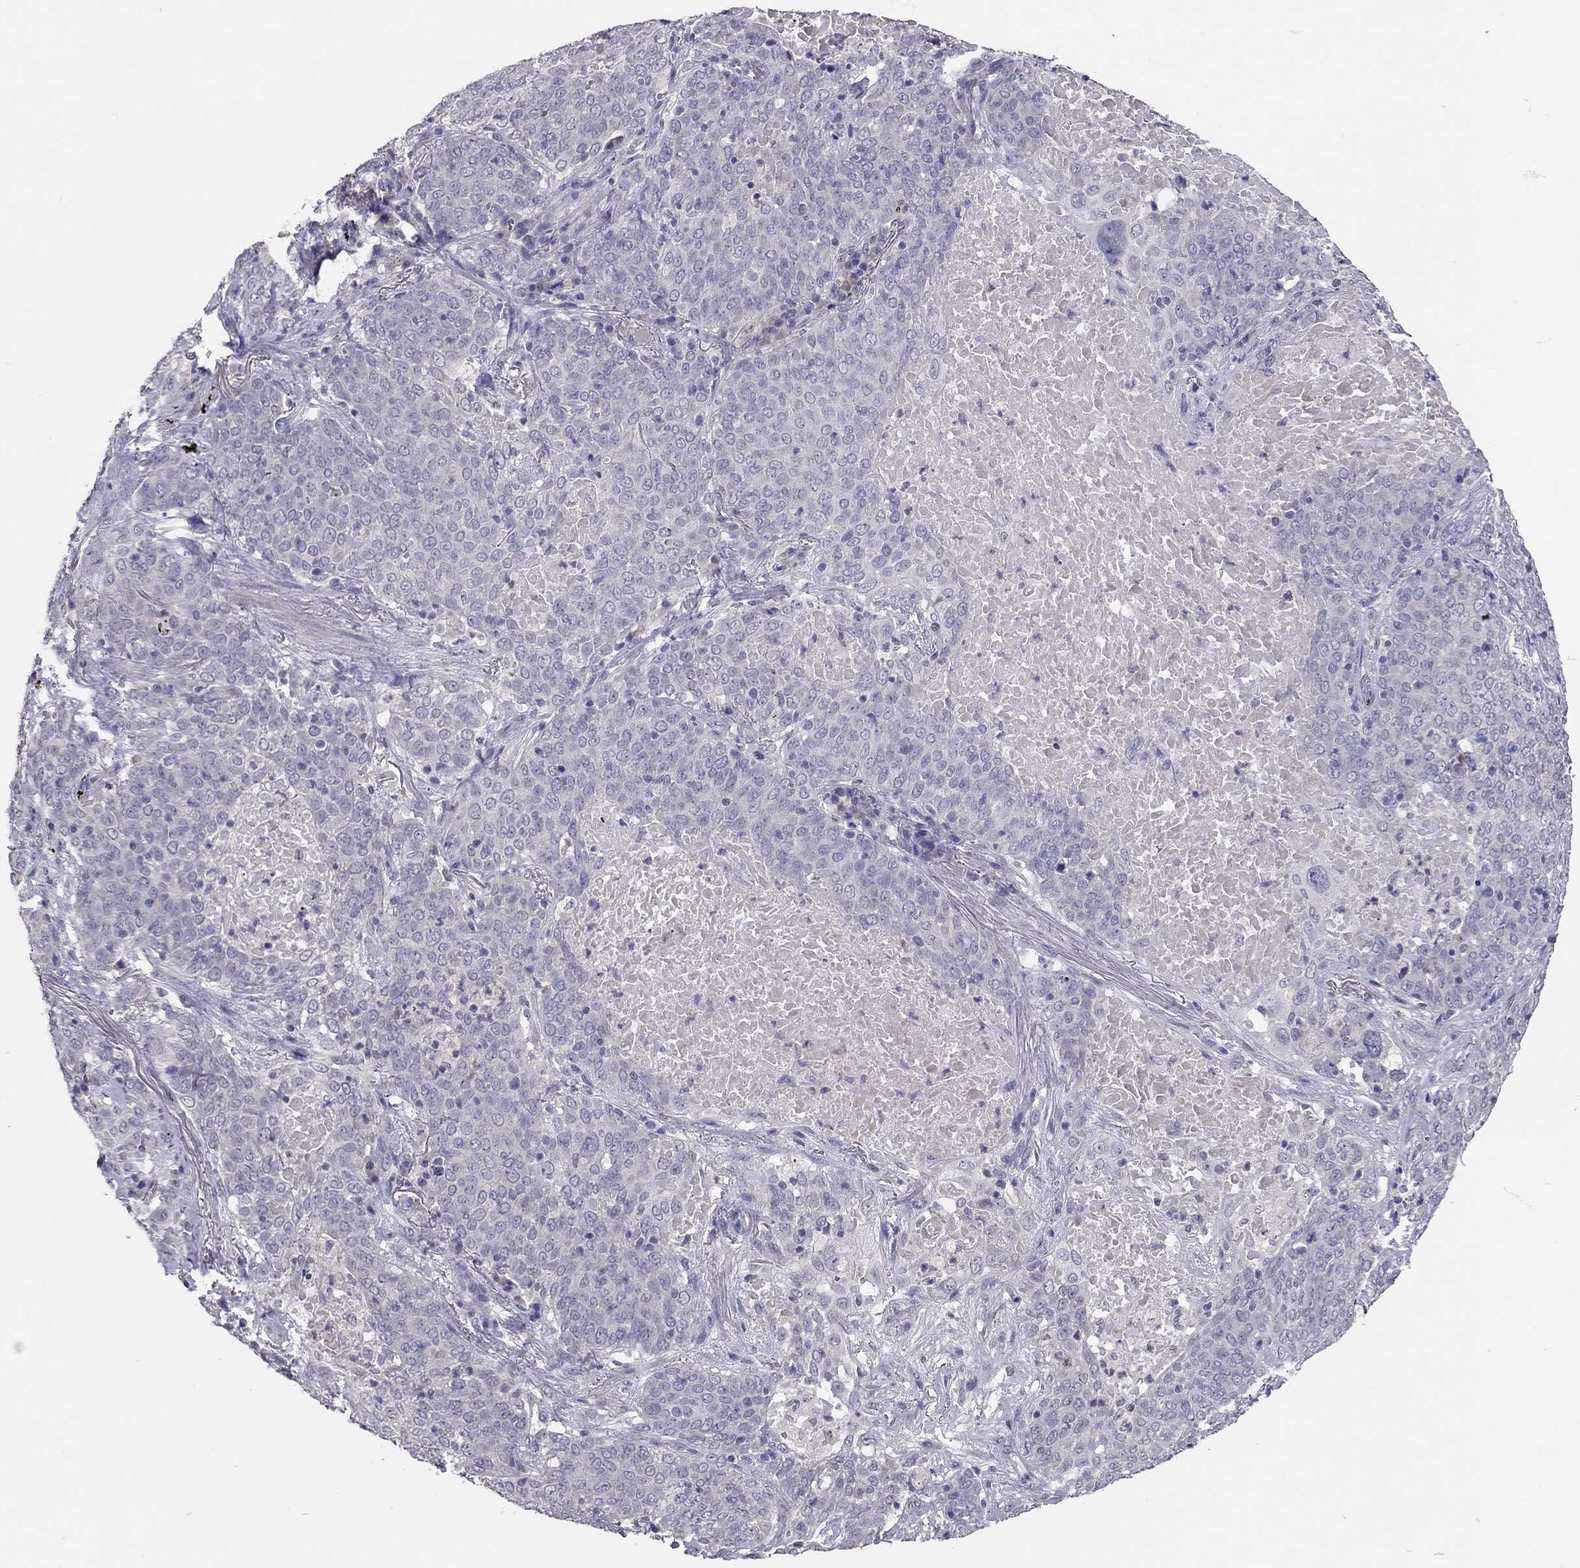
{"staining": {"intensity": "negative", "quantity": "none", "location": "none"}, "tissue": "lung cancer", "cell_type": "Tumor cells", "image_type": "cancer", "snomed": [{"axis": "morphology", "description": "Squamous cell carcinoma, NOS"}, {"axis": "topography", "description": "Lung"}], "caption": "Lung cancer (squamous cell carcinoma) stained for a protein using IHC demonstrates no staining tumor cells.", "gene": "SCARB1", "patient": {"sex": "male", "age": 82}}